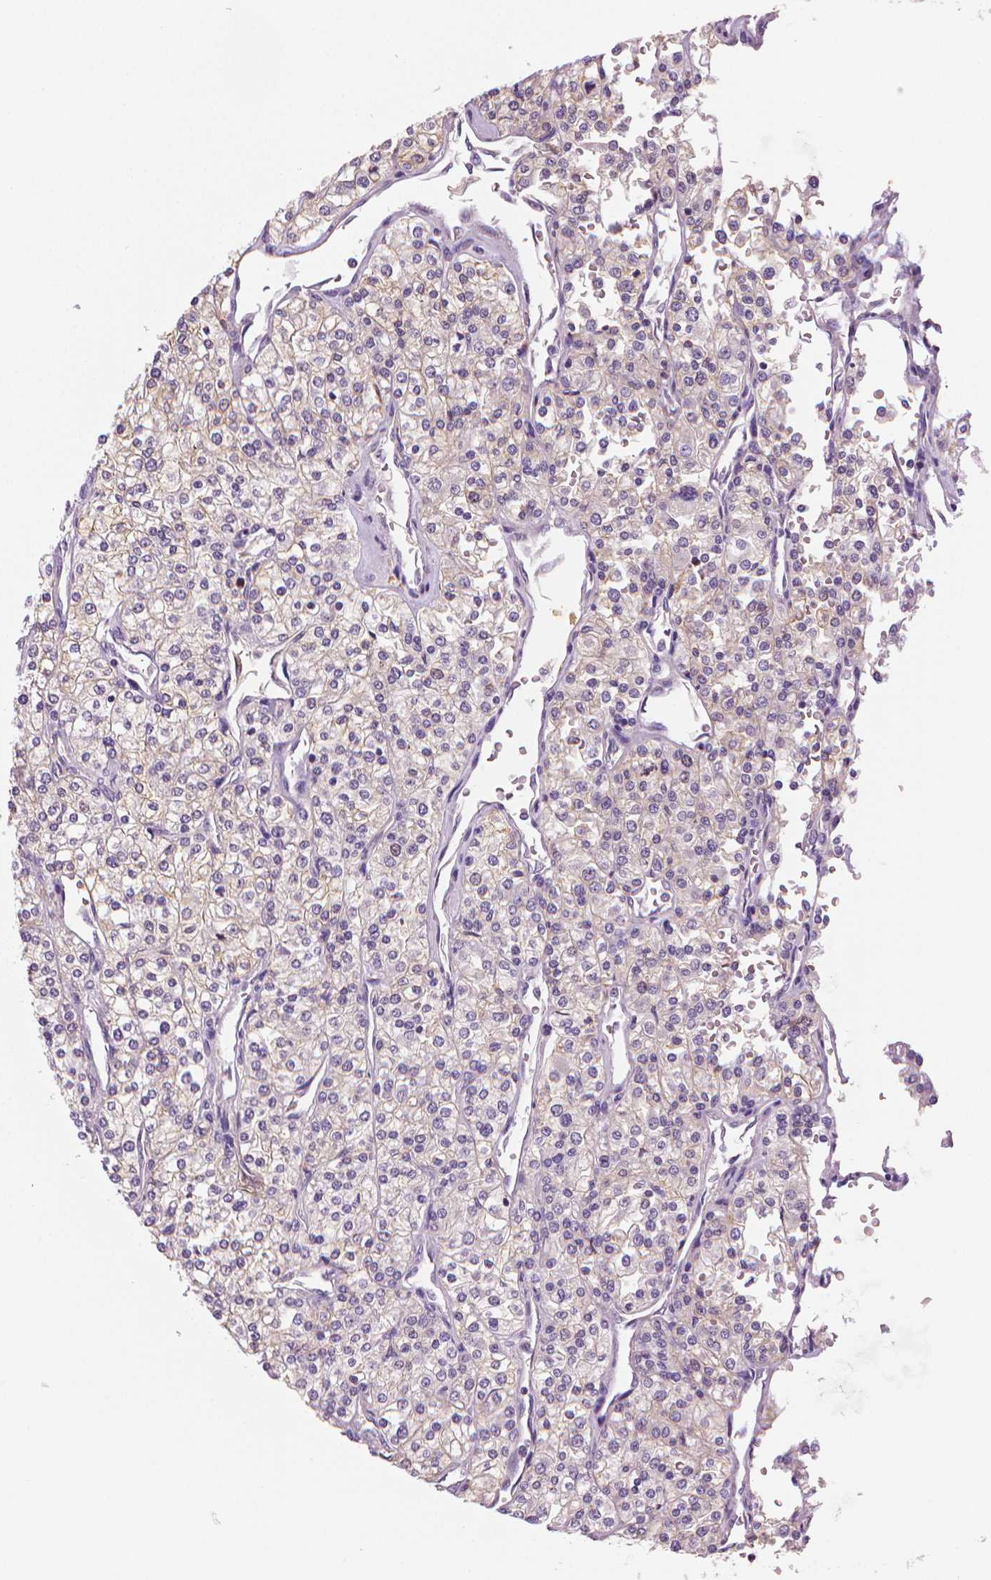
{"staining": {"intensity": "negative", "quantity": "none", "location": "none"}, "tissue": "renal cancer", "cell_type": "Tumor cells", "image_type": "cancer", "snomed": [{"axis": "morphology", "description": "Adenocarcinoma, NOS"}, {"axis": "topography", "description": "Kidney"}], "caption": "This is an immunohistochemistry (IHC) micrograph of human renal cancer (adenocarcinoma). There is no expression in tumor cells.", "gene": "MKI67", "patient": {"sex": "male", "age": 80}}